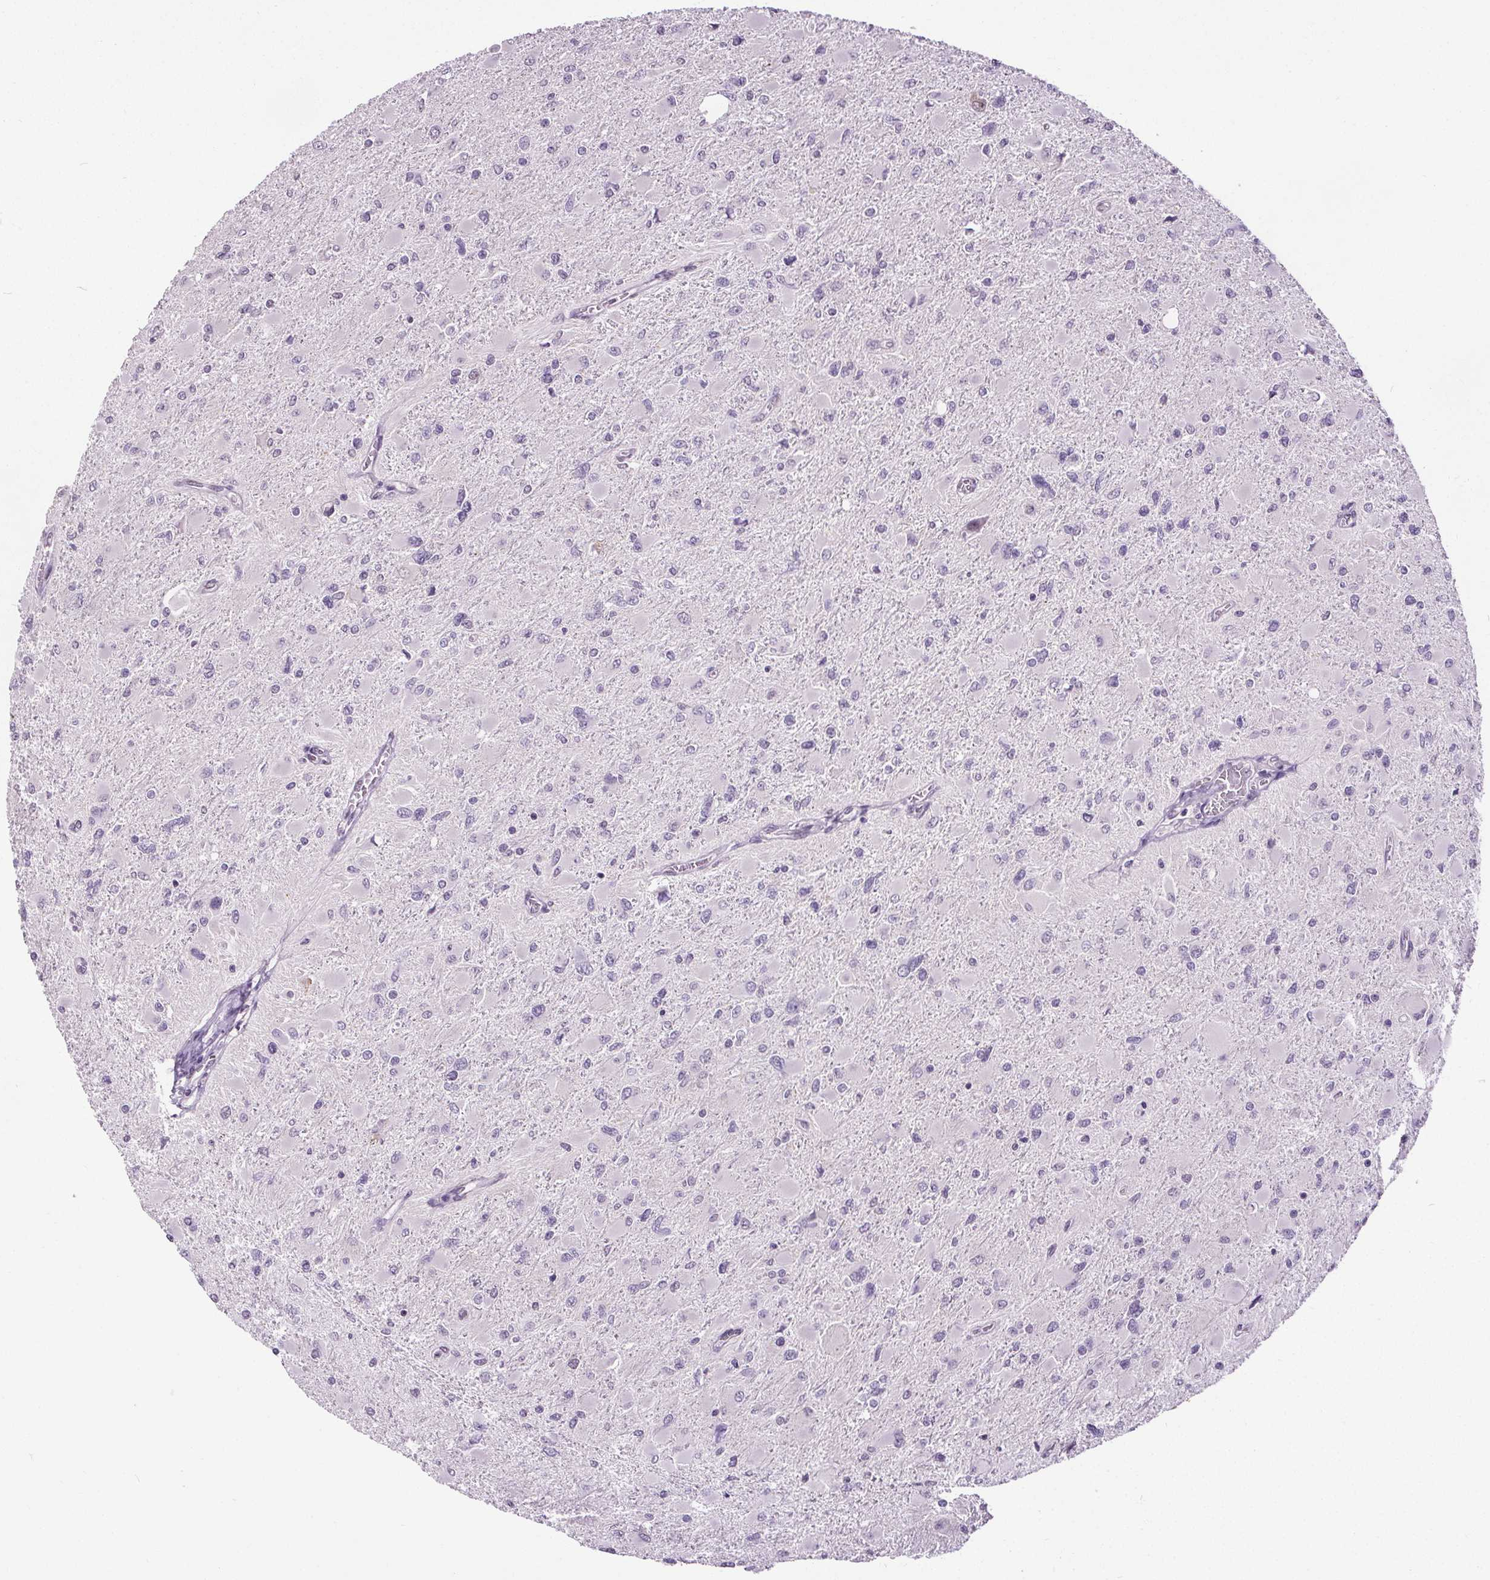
{"staining": {"intensity": "negative", "quantity": "none", "location": "none"}, "tissue": "glioma", "cell_type": "Tumor cells", "image_type": "cancer", "snomed": [{"axis": "morphology", "description": "Glioma, malignant, High grade"}, {"axis": "topography", "description": "Cerebral cortex"}], "caption": "Human malignant high-grade glioma stained for a protein using immunohistochemistry displays no expression in tumor cells.", "gene": "SLC2A9", "patient": {"sex": "female", "age": 36}}